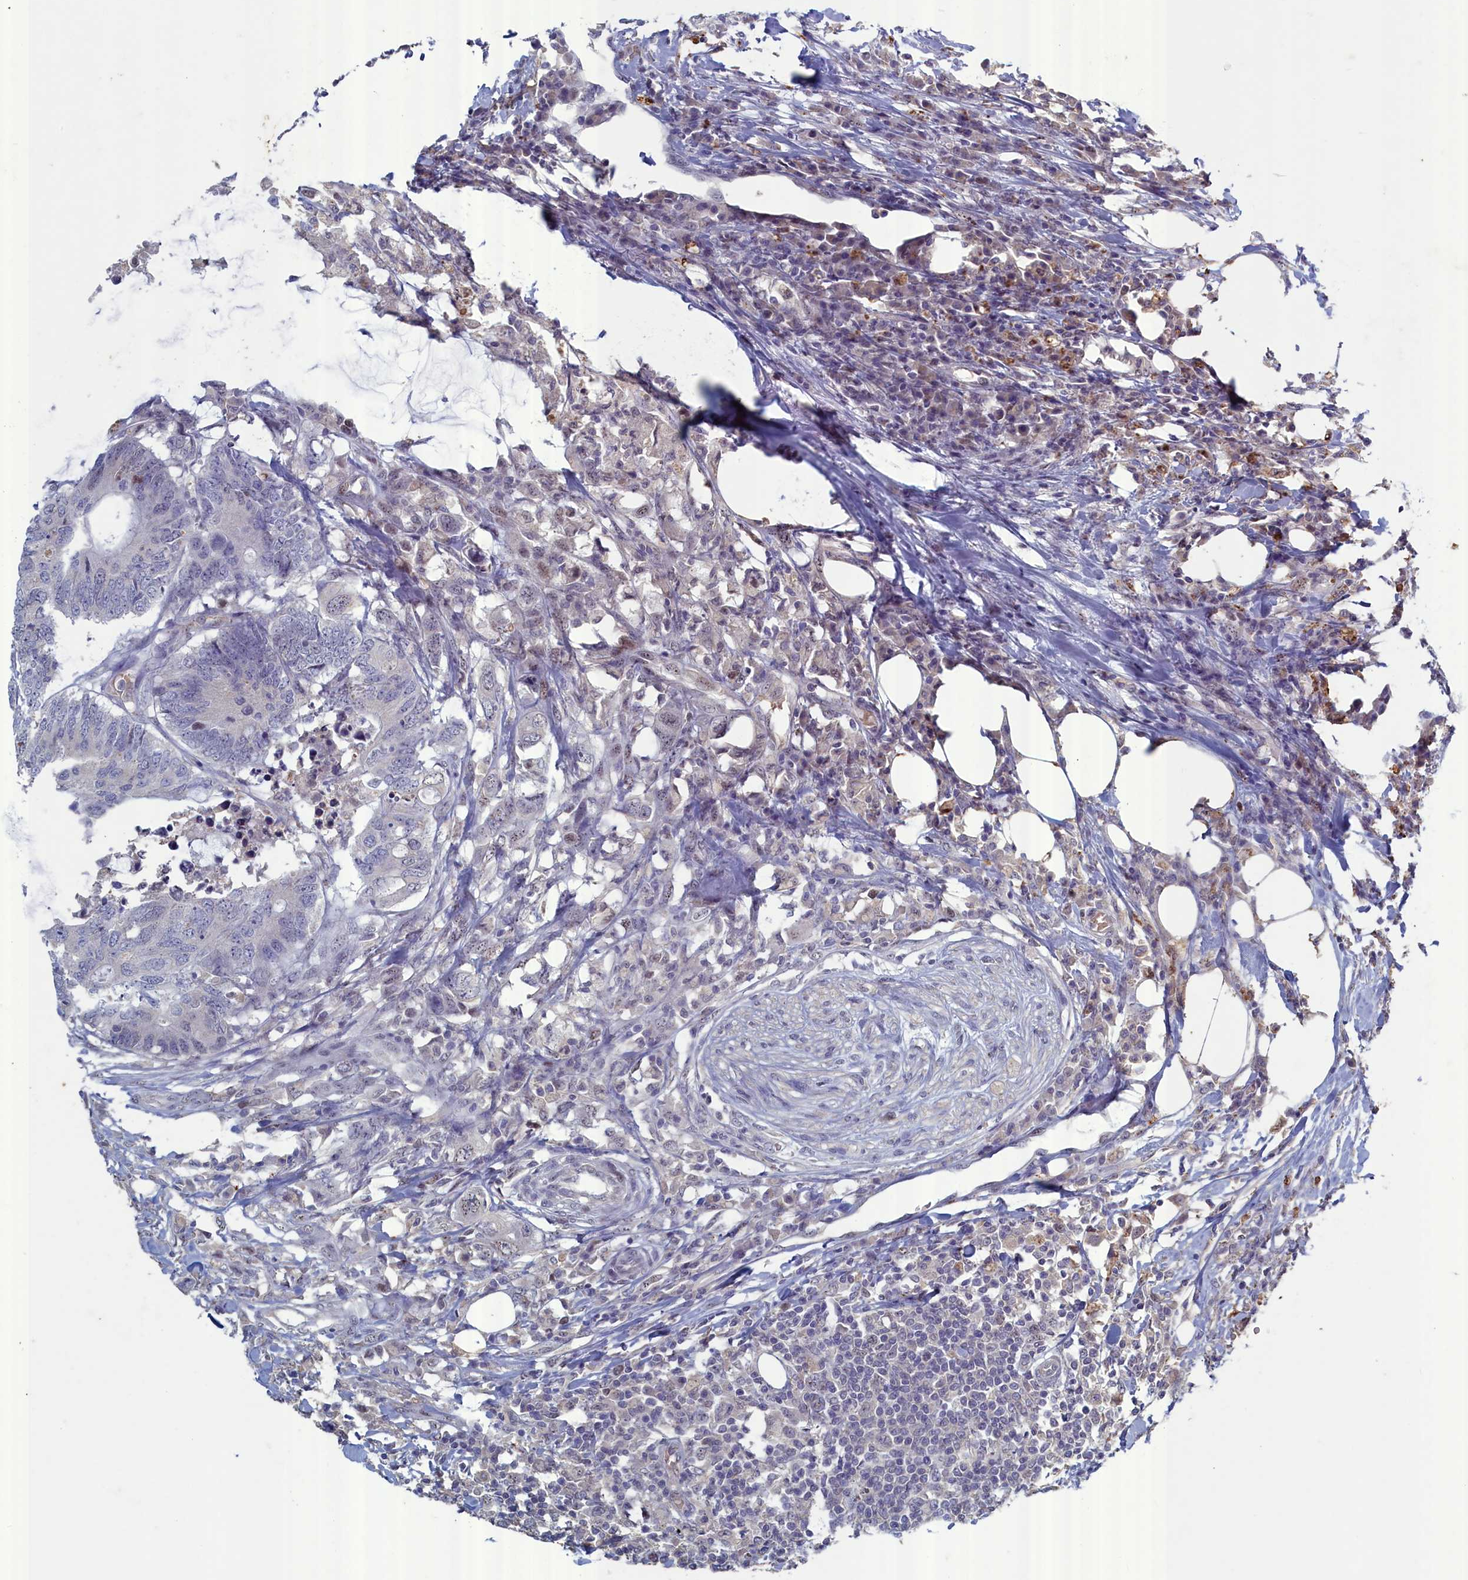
{"staining": {"intensity": "negative", "quantity": "none", "location": "none"}, "tissue": "colorectal cancer", "cell_type": "Tumor cells", "image_type": "cancer", "snomed": [{"axis": "morphology", "description": "Adenocarcinoma, NOS"}, {"axis": "topography", "description": "Colon"}], "caption": "Tumor cells are negative for brown protein staining in colorectal adenocarcinoma. (DAB (3,3'-diaminobenzidine) IHC, high magnification).", "gene": "WDR76", "patient": {"sex": "male", "age": 71}}